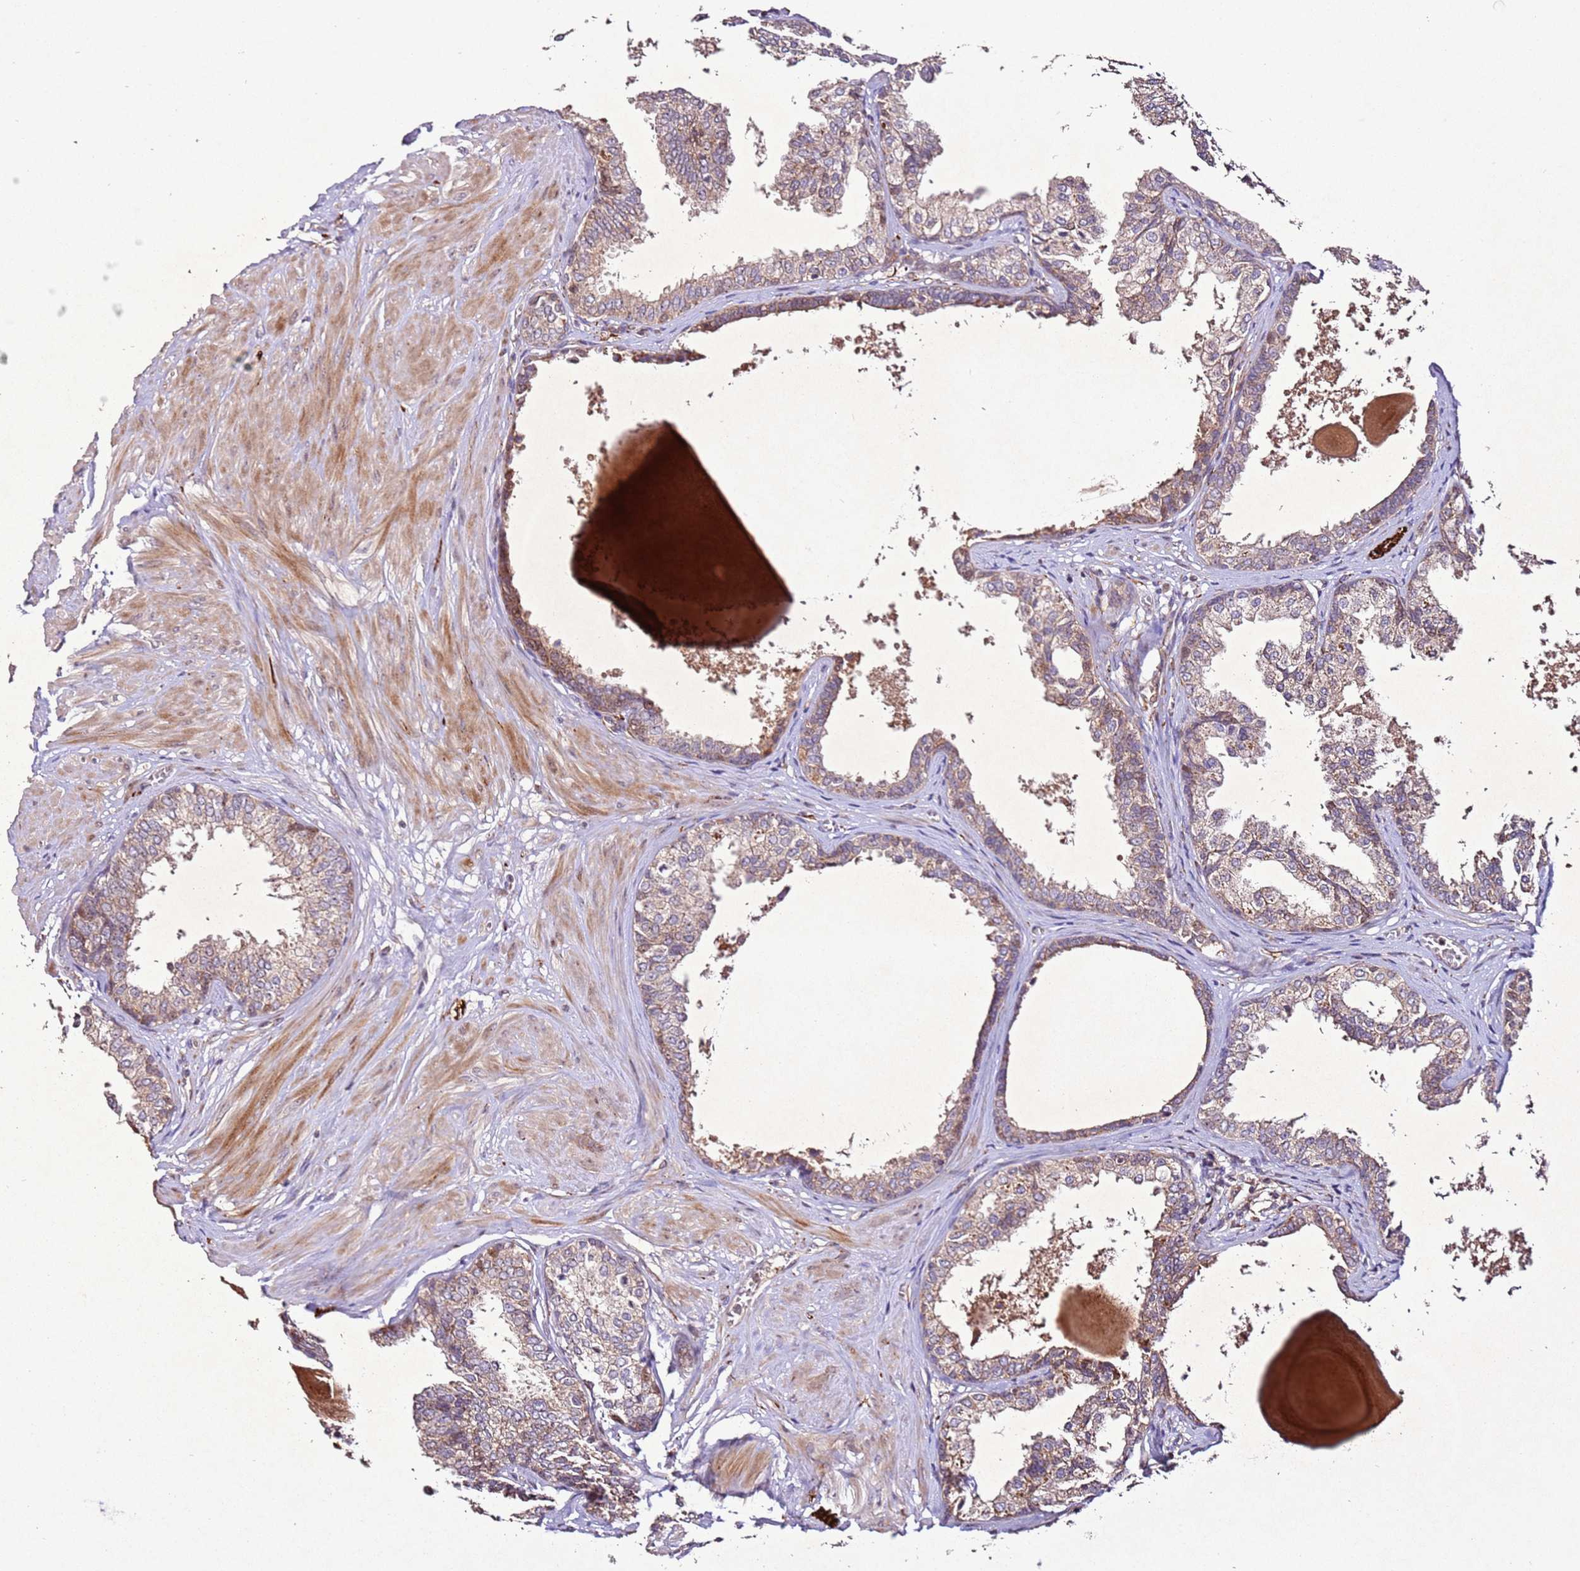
{"staining": {"intensity": "moderate", "quantity": ">75%", "location": "cytoplasmic/membranous"}, "tissue": "prostate", "cell_type": "Glandular cells", "image_type": "normal", "snomed": [{"axis": "morphology", "description": "Normal tissue, NOS"}, {"axis": "topography", "description": "Prostate"}], "caption": "Protein expression analysis of benign human prostate reveals moderate cytoplasmic/membranous expression in approximately >75% of glandular cells.", "gene": "PTMA", "patient": {"sex": "male", "age": 48}}